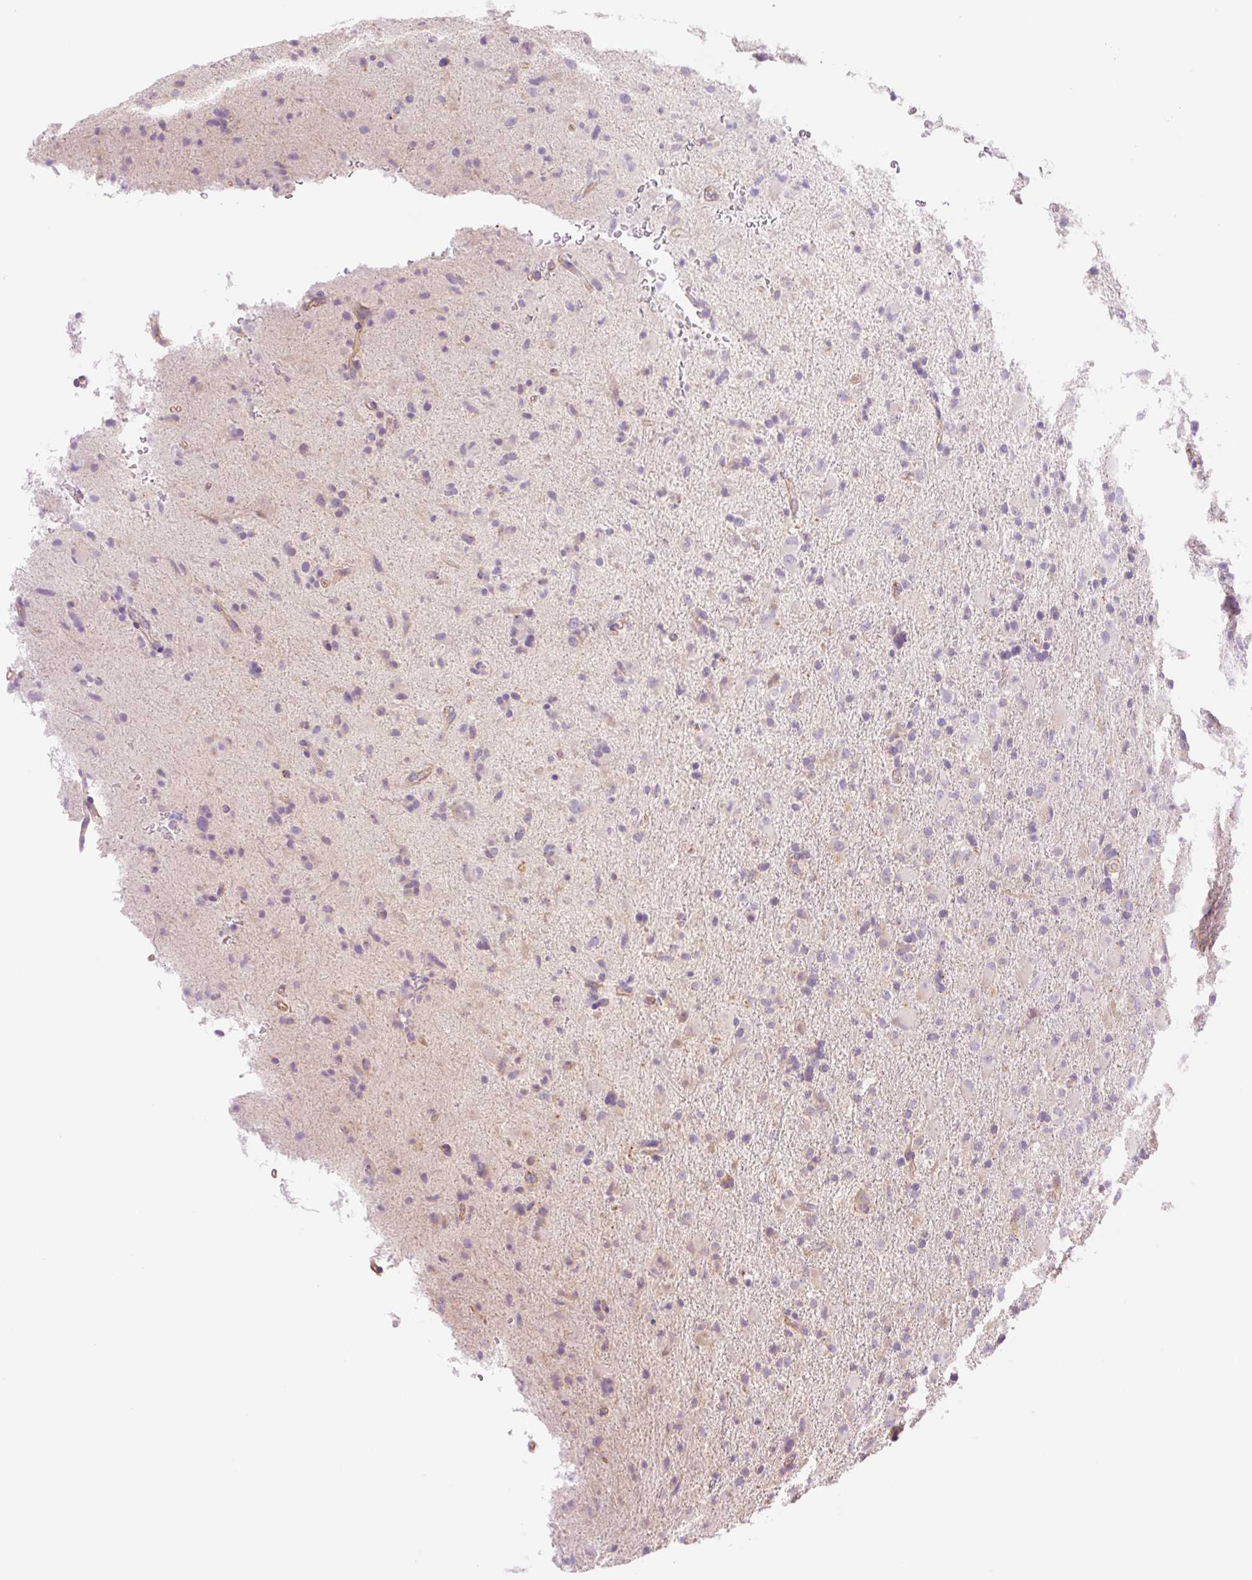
{"staining": {"intensity": "negative", "quantity": "none", "location": "none"}, "tissue": "glioma", "cell_type": "Tumor cells", "image_type": "cancer", "snomed": [{"axis": "morphology", "description": "Glioma, malignant, Low grade"}, {"axis": "topography", "description": "Brain"}], "caption": "IHC photomicrograph of malignant glioma (low-grade) stained for a protein (brown), which shows no expression in tumor cells.", "gene": "NLRP5", "patient": {"sex": "male", "age": 65}}